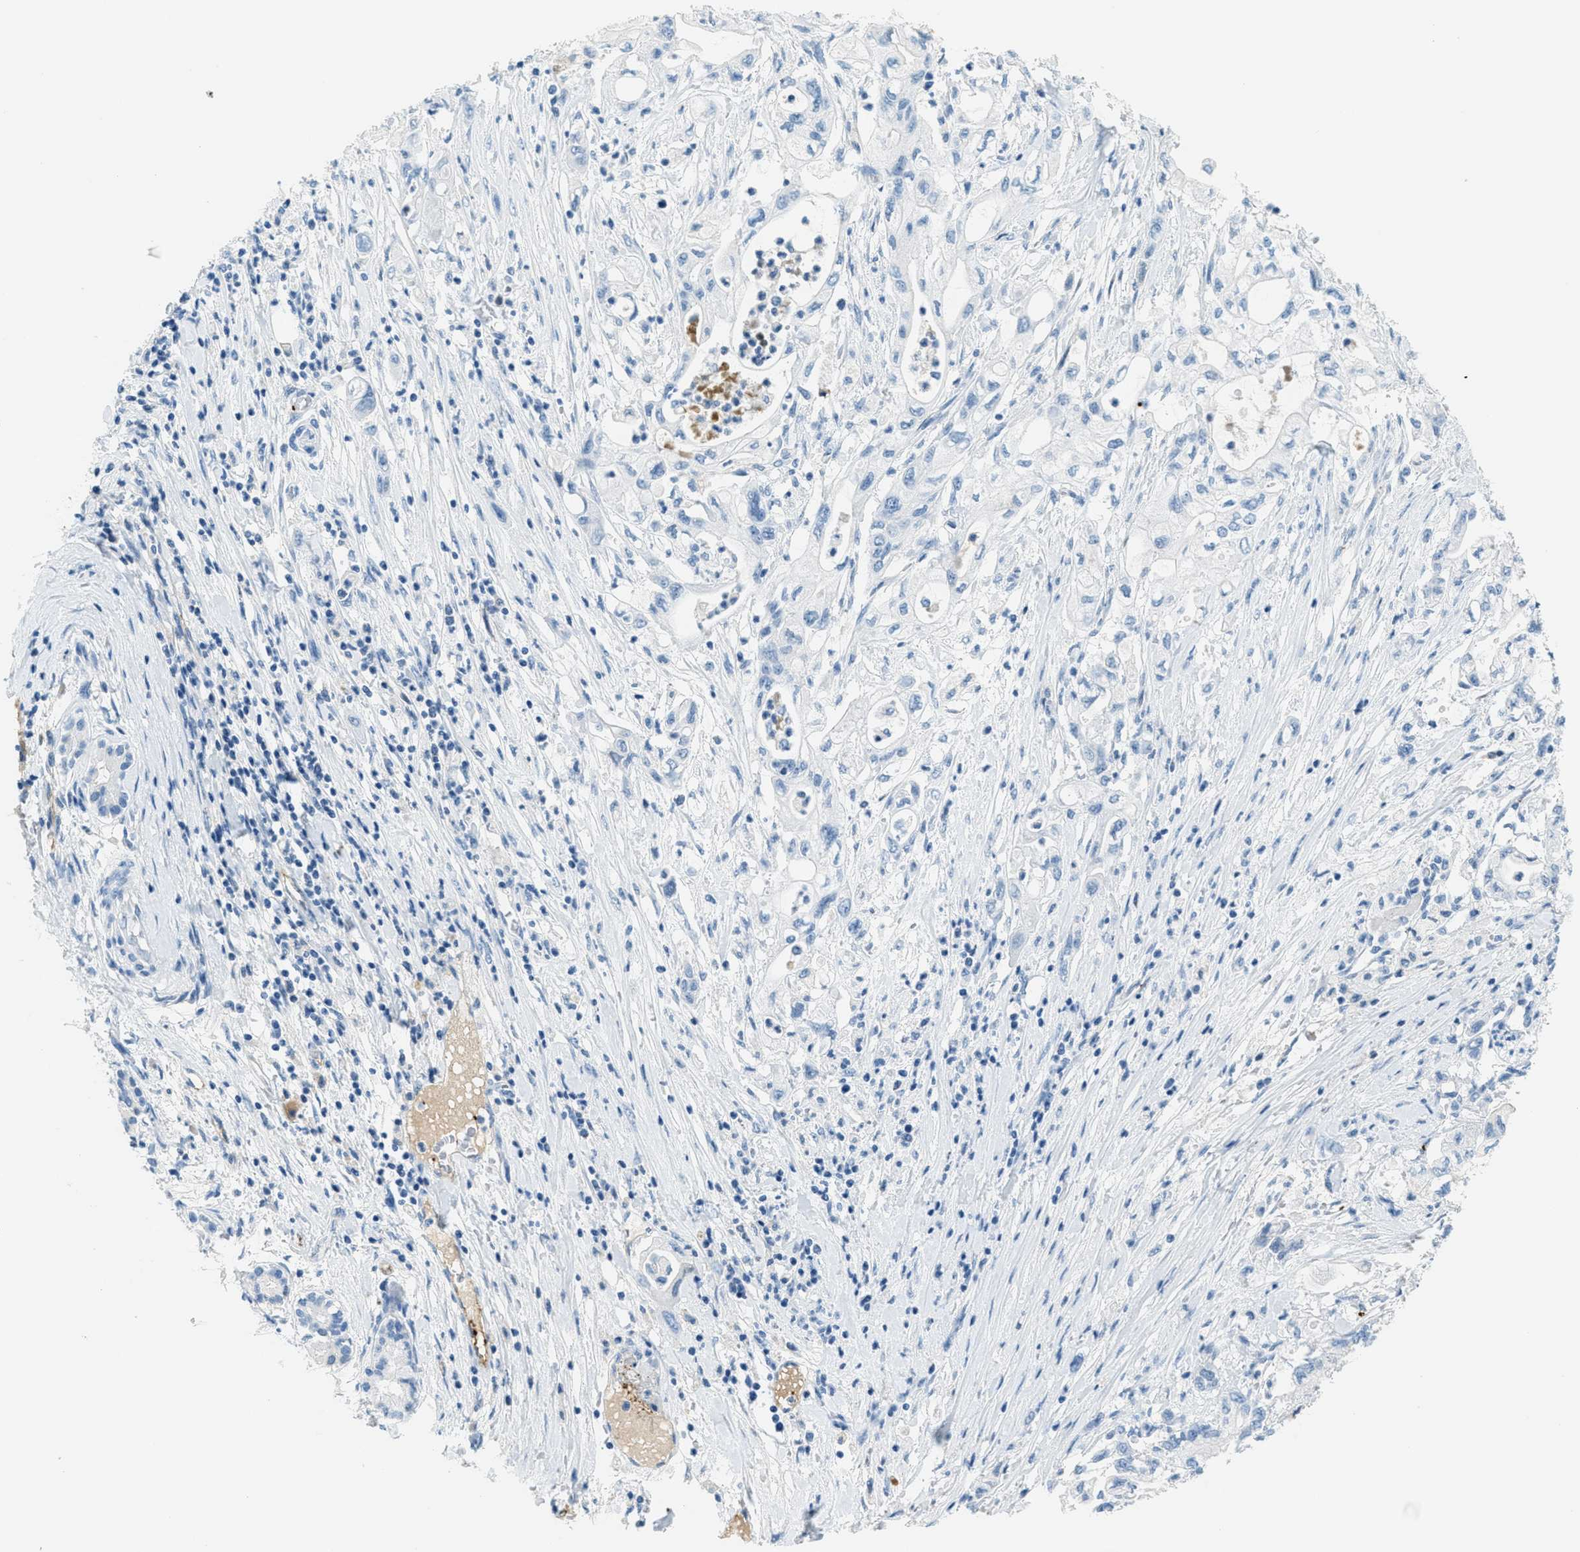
{"staining": {"intensity": "negative", "quantity": "none", "location": "none"}, "tissue": "pancreatic cancer", "cell_type": "Tumor cells", "image_type": "cancer", "snomed": [{"axis": "morphology", "description": "Adenocarcinoma, NOS"}, {"axis": "topography", "description": "Pancreas"}], "caption": "This is an immunohistochemistry (IHC) micrograph of human pancreatic cancer. There is no staining in tumor cells.", "gene": "PPBP", "patient": {"sex": "male", "age": 79}}